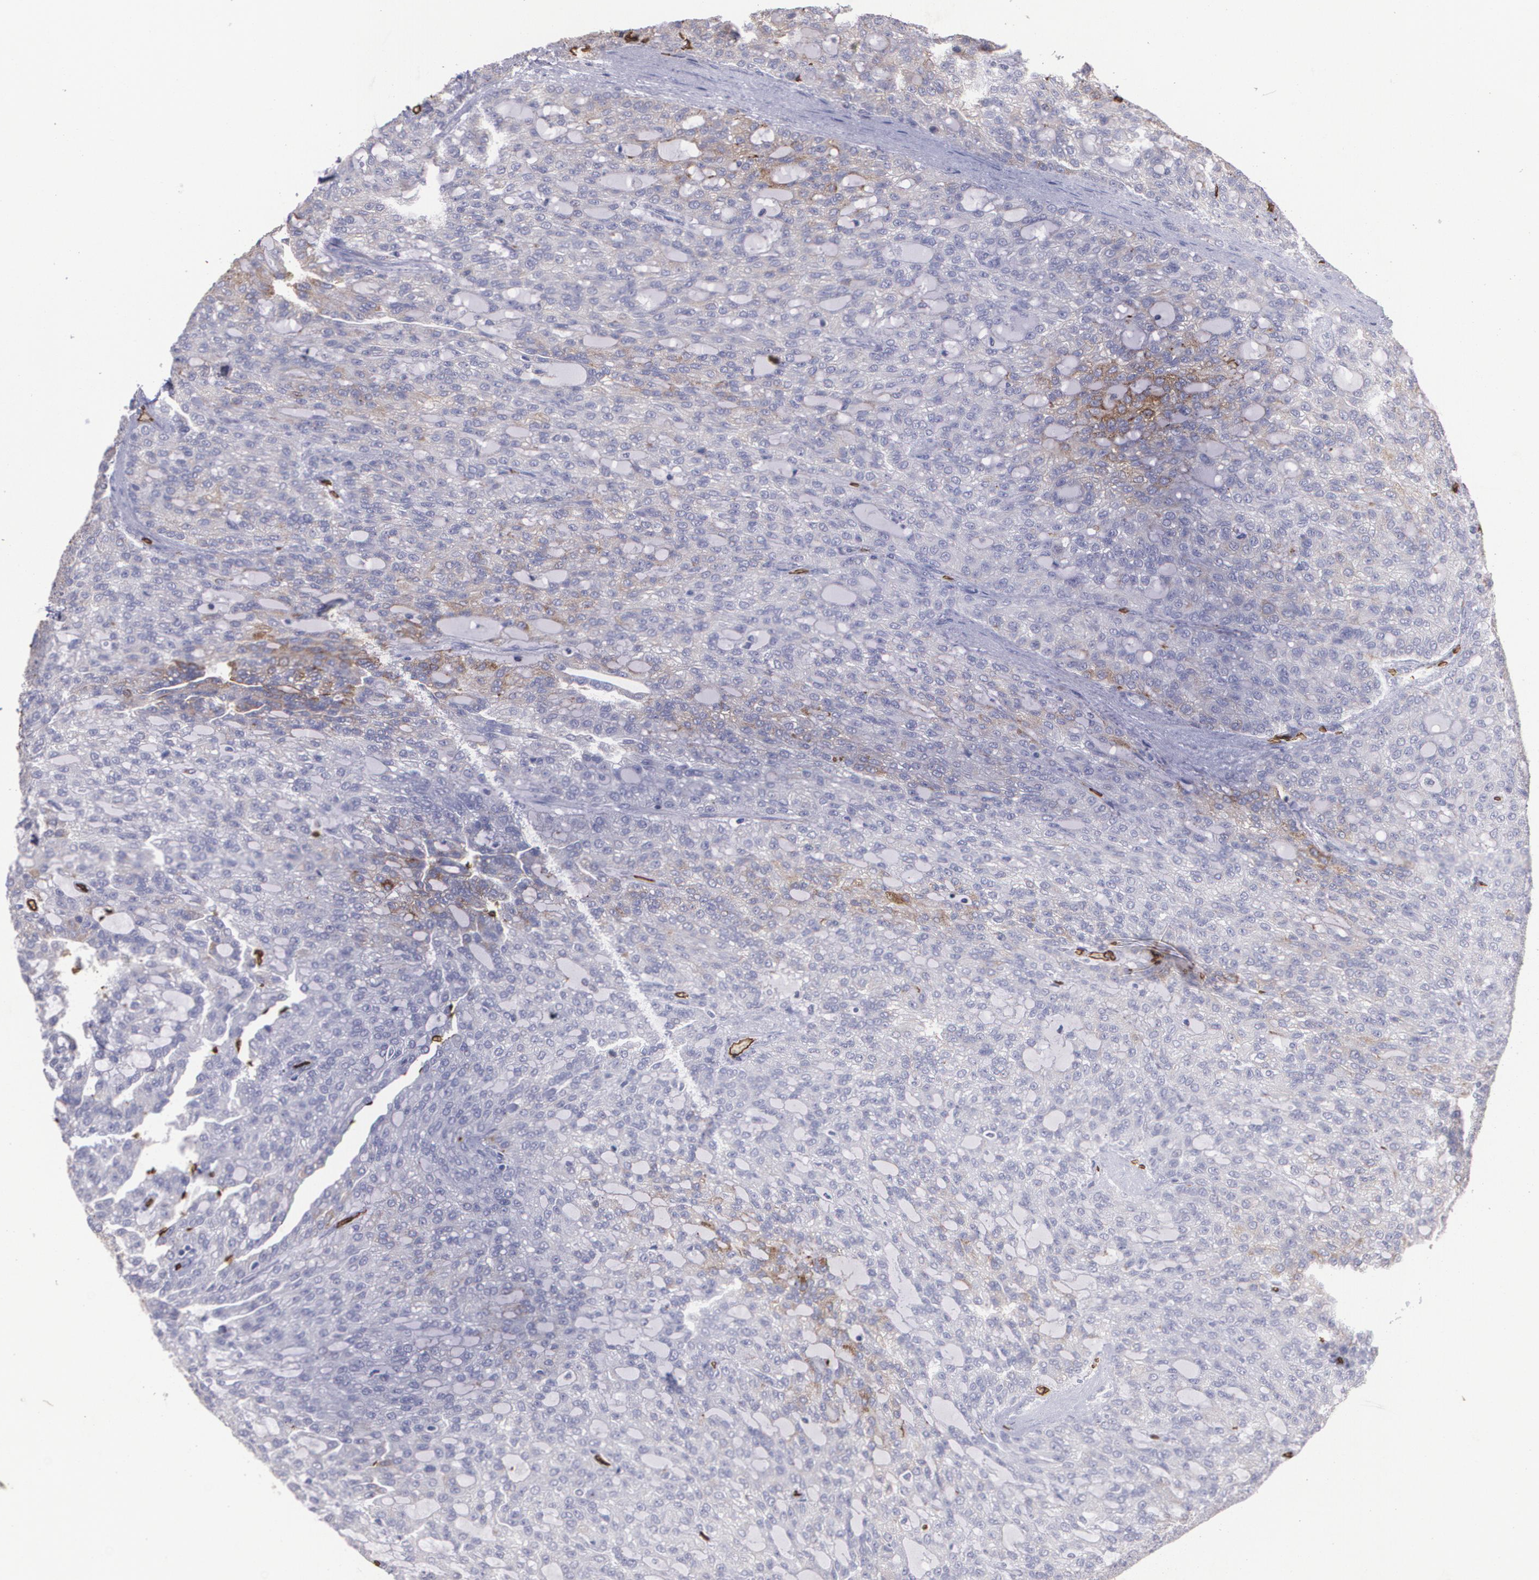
{"staining": {"intensity": "weak", "quantity": "<25%", "location": "cytoplasmic/membranous"}, "tissue": "renal cancer", "cell_type": "Tumor cells", "image_type": "cancer", "snomed": [{"axis": "morphology", "description": "Adenocarcinoma, NOS"}, {"axis": "topography", "description": "Kidney"}], "caption": "IHC image of neoplastic tissue: renal cancer stained with DAB exhibits no significant protein expression in tumor cells.", "gene": "SLC2A1", "patient": {"sex": "male", "age": 63}}